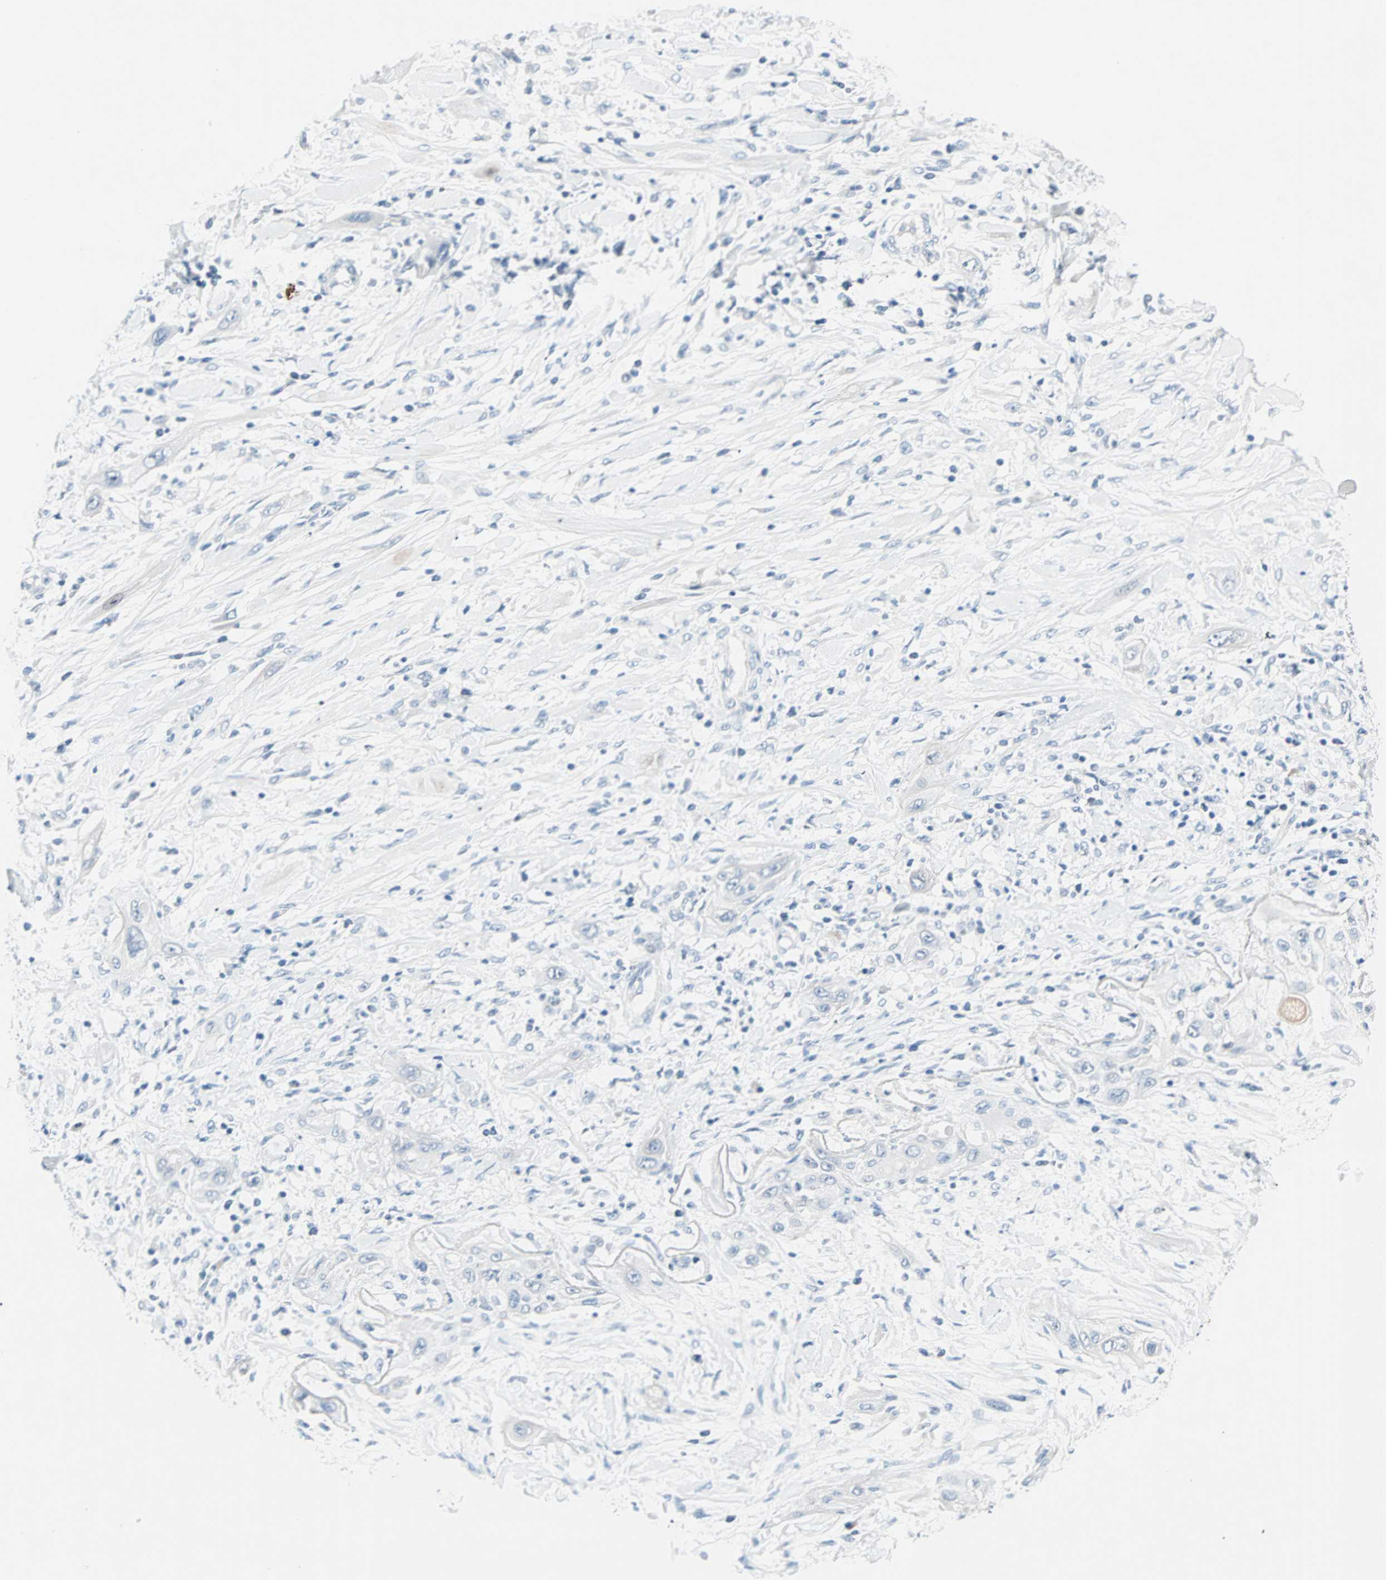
{"staining": {"intensity": "negative", "quantity": "none", "location": "none"}, "tissue": "lung cancer", "cell_type": "Tumor cells", "image_type": "cancer", "snomed": [{"axis": "morphology", "description": "Squamous cell carcinoma, NOS"}, {"axis": "topography", "description": "Lung"}], "caption": "A histopathology image of squamous cell carcinoma (lung) stained for a protein shows no brown staining in tumor cells.", "gene": "NEFH", "patient": {"sex": "female", "age": 47}}